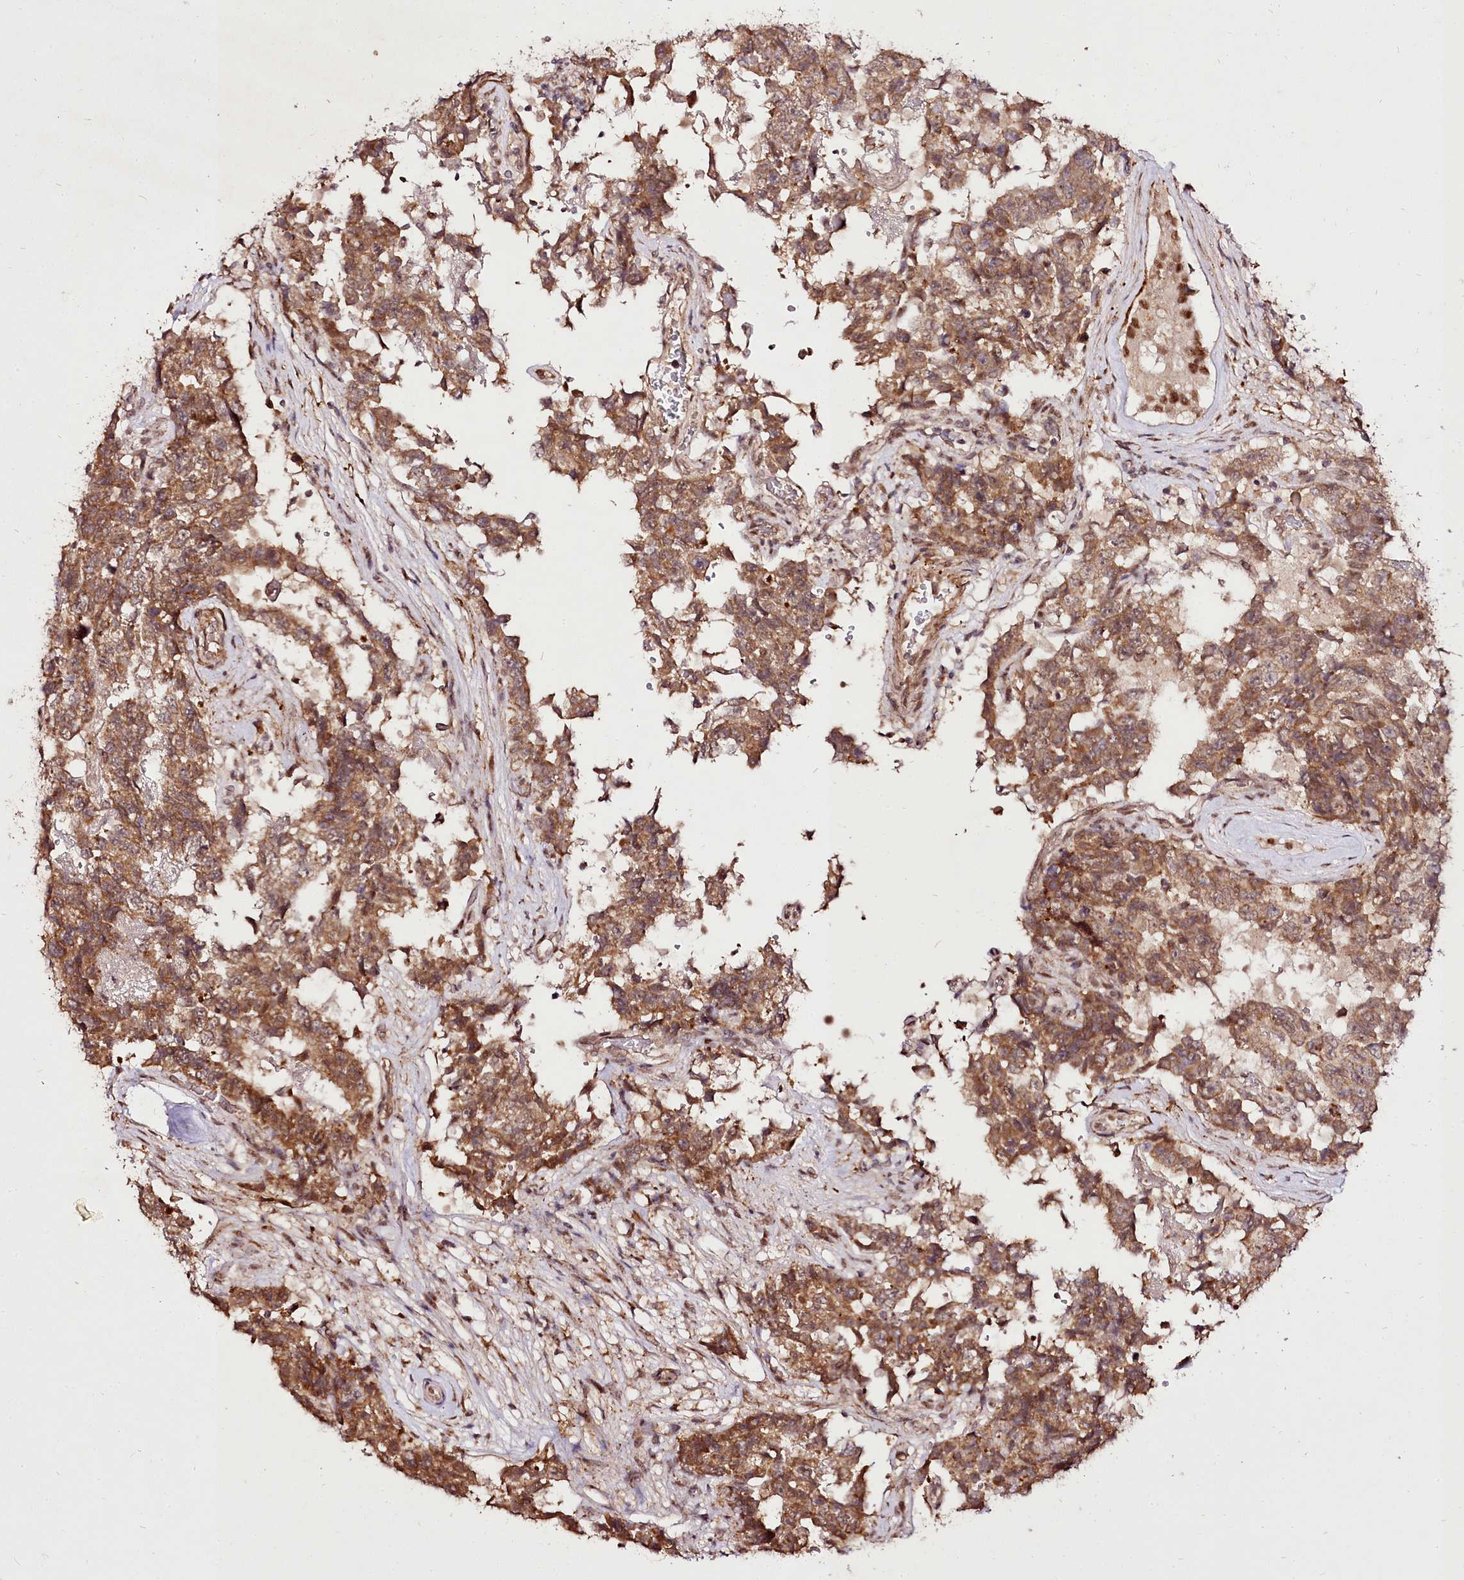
{"staining": {"intensity": "moderate", "quantity": ">75%", "location": "cytoplasmic/membranous,nuclear"}, "tissue": "testis cancer", "cell_type": "Tumor cells", "image_type": "cancer", "snomed": [{"axis": "morphology", "description": "Normal tissue, NOS"}, {"axis": "morphology", "description": "Carcinoma, Embryonal, NOS"}, {"axis": "topography", "description": "Testis"}, {"axis": "topography", "description": "Epididymis"}], "caption": "Testis embryonal carcinoma stained with immunohistochemistry exhibits moderate cytoplasmic/membranous and nuclear staining in approximately >75% of tumor cells.", "gene": "EDIL3", "patient": {"sex": "male", "age": 25}}